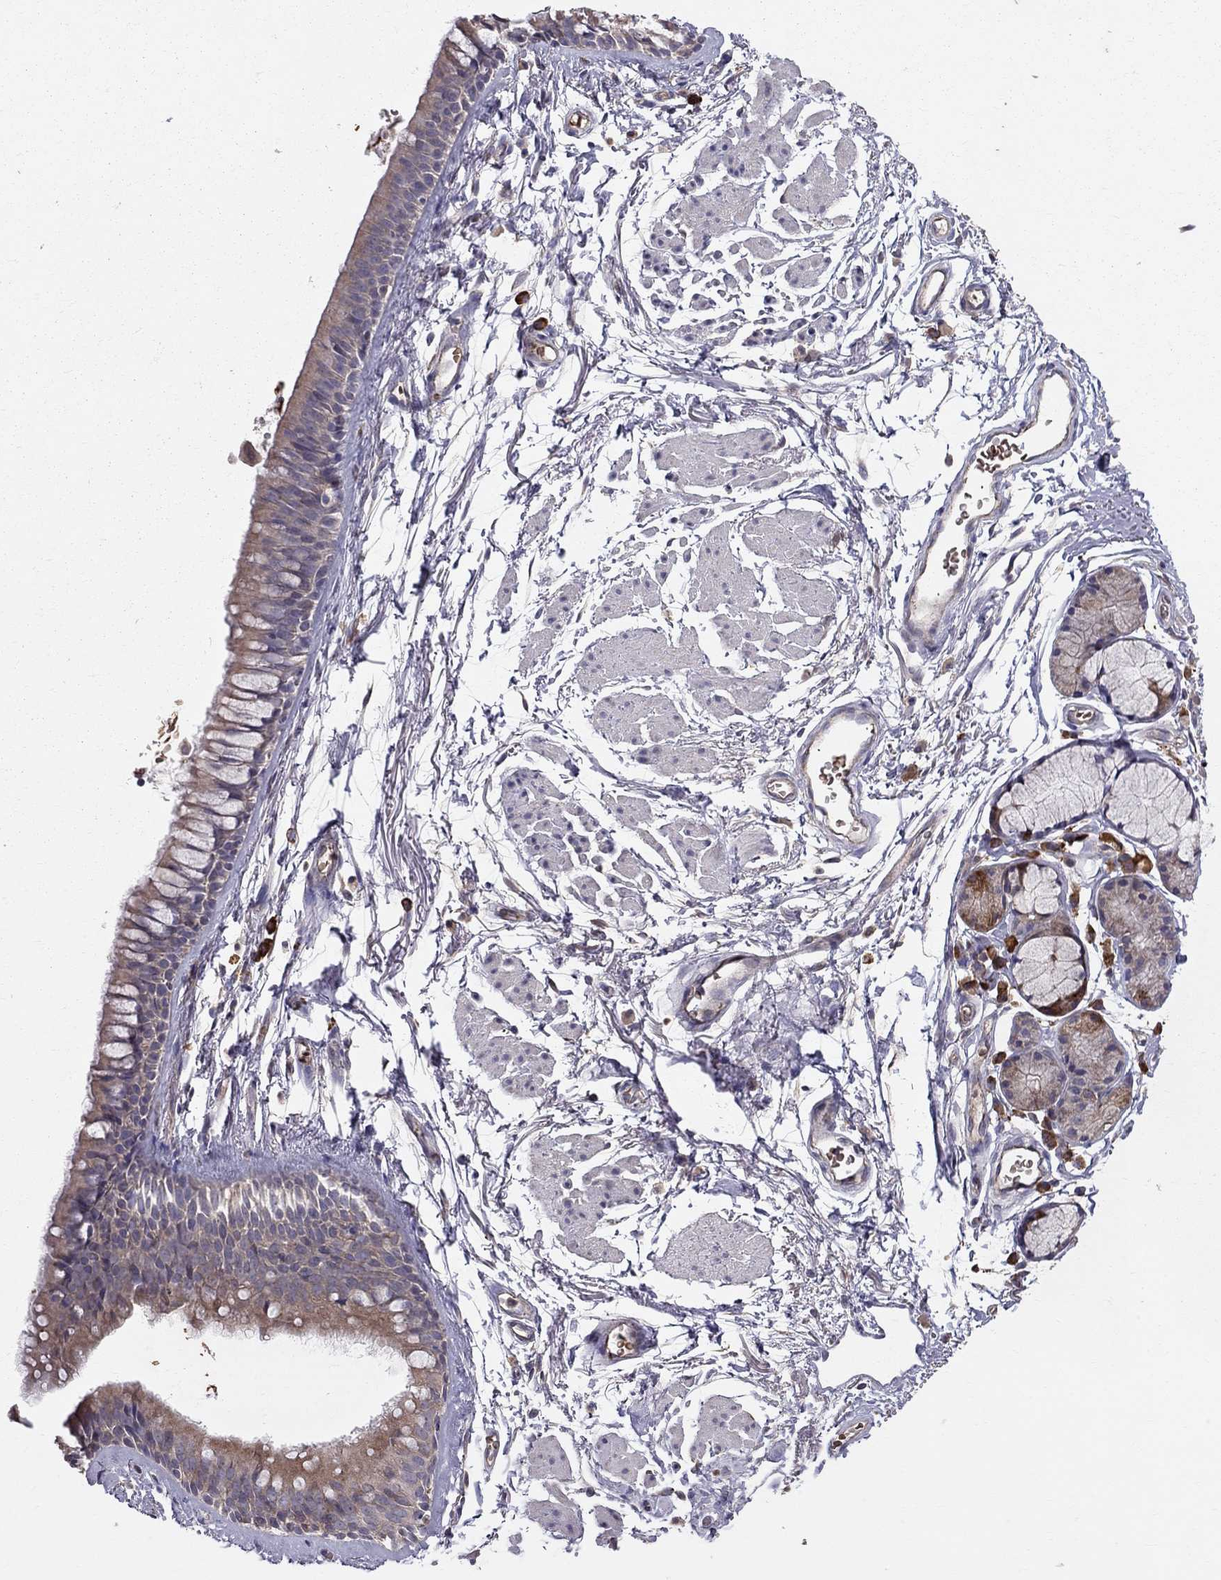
{"staining": {"intensity": "negative", "quantity": "none", "location": "none"}, "tissue": "soft tissue", "cell_type": "Fibroblasts", "image_type": "normal", "snomed": [{"axis": "morphology", "description": "Normal tissue, NOS"}, {"axis": "topography", "description": "Cartilage tissue"}, {"axis": "topography", "description": "Bronchus"}], "caption": "Histopathology image shows no significant protein staining in fibroblasts of unremarkable soft tissue. Brightfield microscopy of IHC stained with DAB (brown) and hematoxylin (blue), captured at high magnification.", "gene": "PIK3CG", "patient": {"sex": "female", "age": 79}}